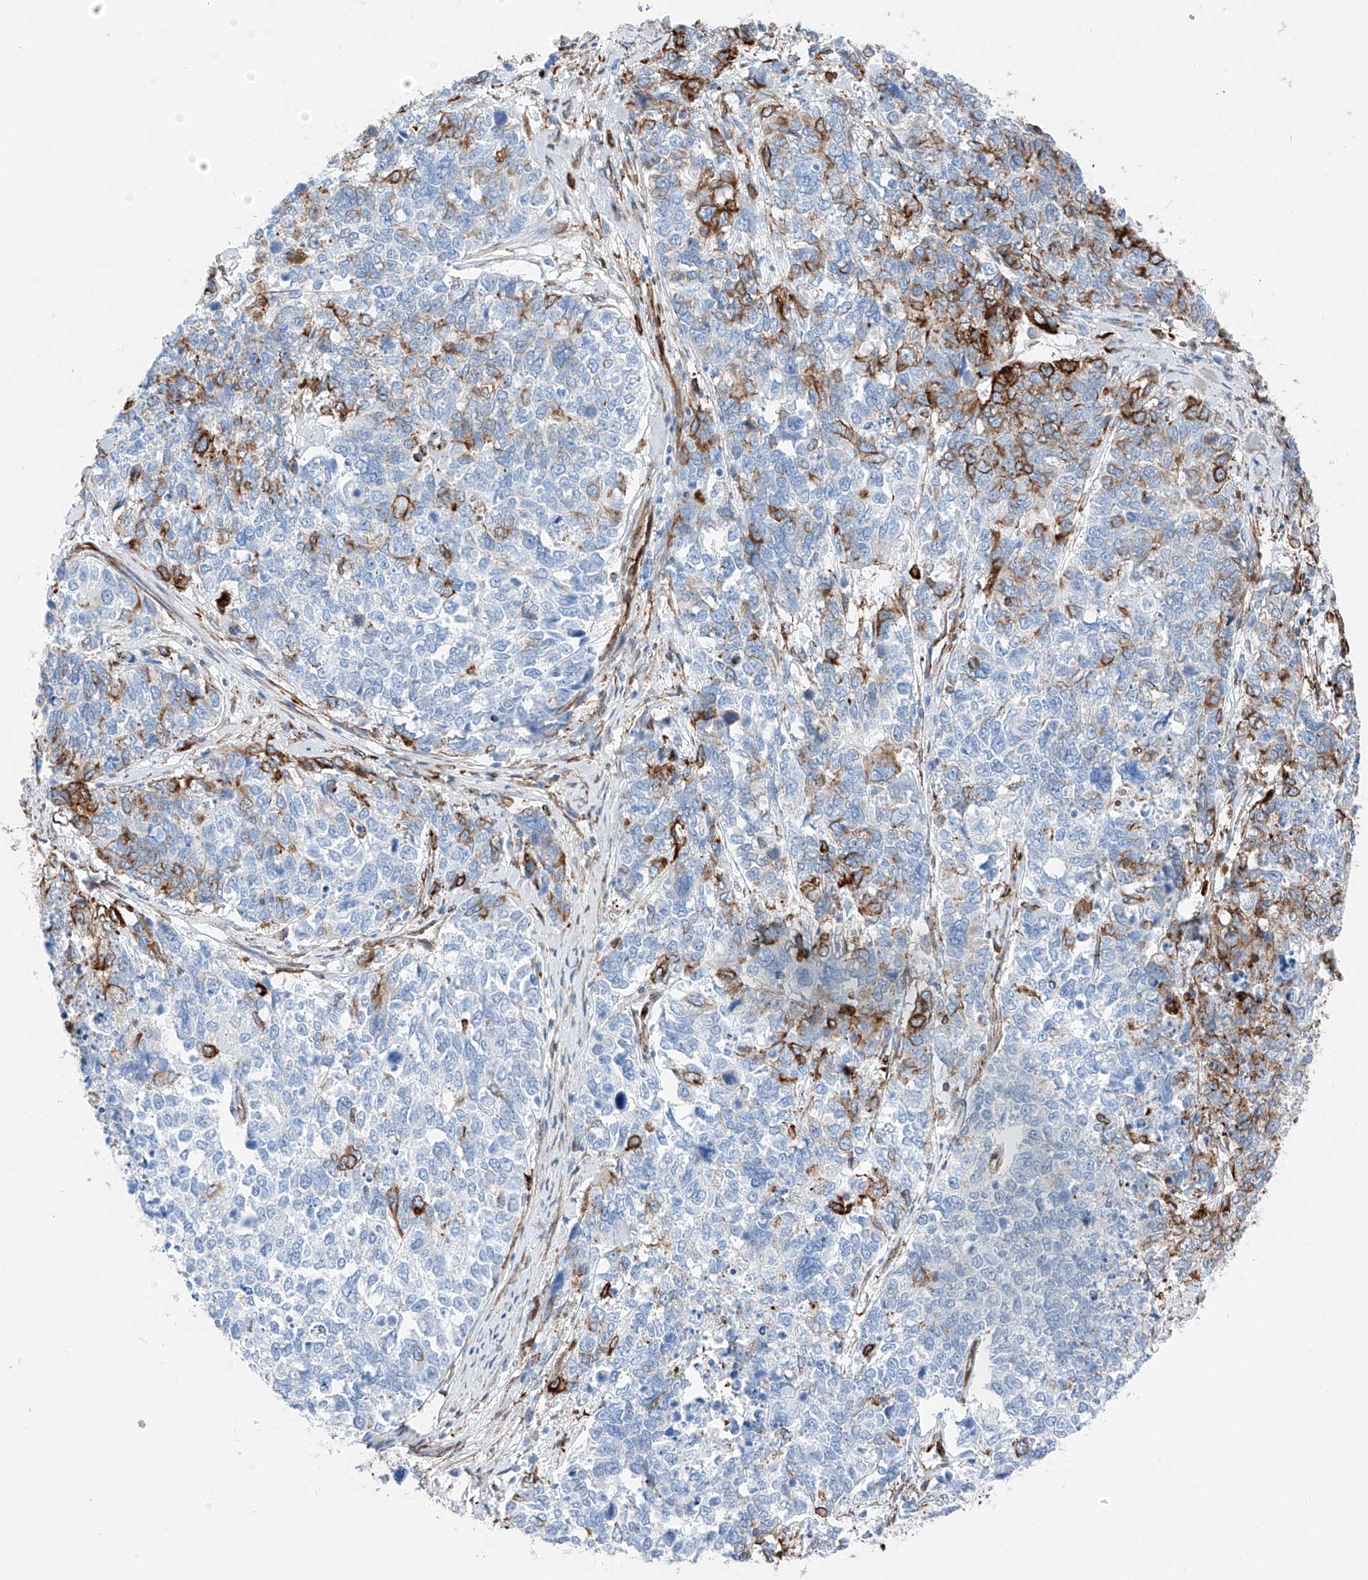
{"staining": {"intensity": "moderate", "quantity": "<25%", "location": "cytoplasmic/membranous"}, "tissue": "cervical cancer", "cell_type": "Tumor cells", "image_type": "cancer", "snomed": [{"axis": "morphology", "description": "Squamous cell carcinoma, NOS"}, {"axis": "topography", "description": "Cervix"}], "caption": "A brown stain labels moderate cytoplasmic/membranous expression of a protein in squamous cell carcinoma (cervical) tumor cells.", "gene": "ZNF804A", "patient": {"sex": "female", "age": 63}}